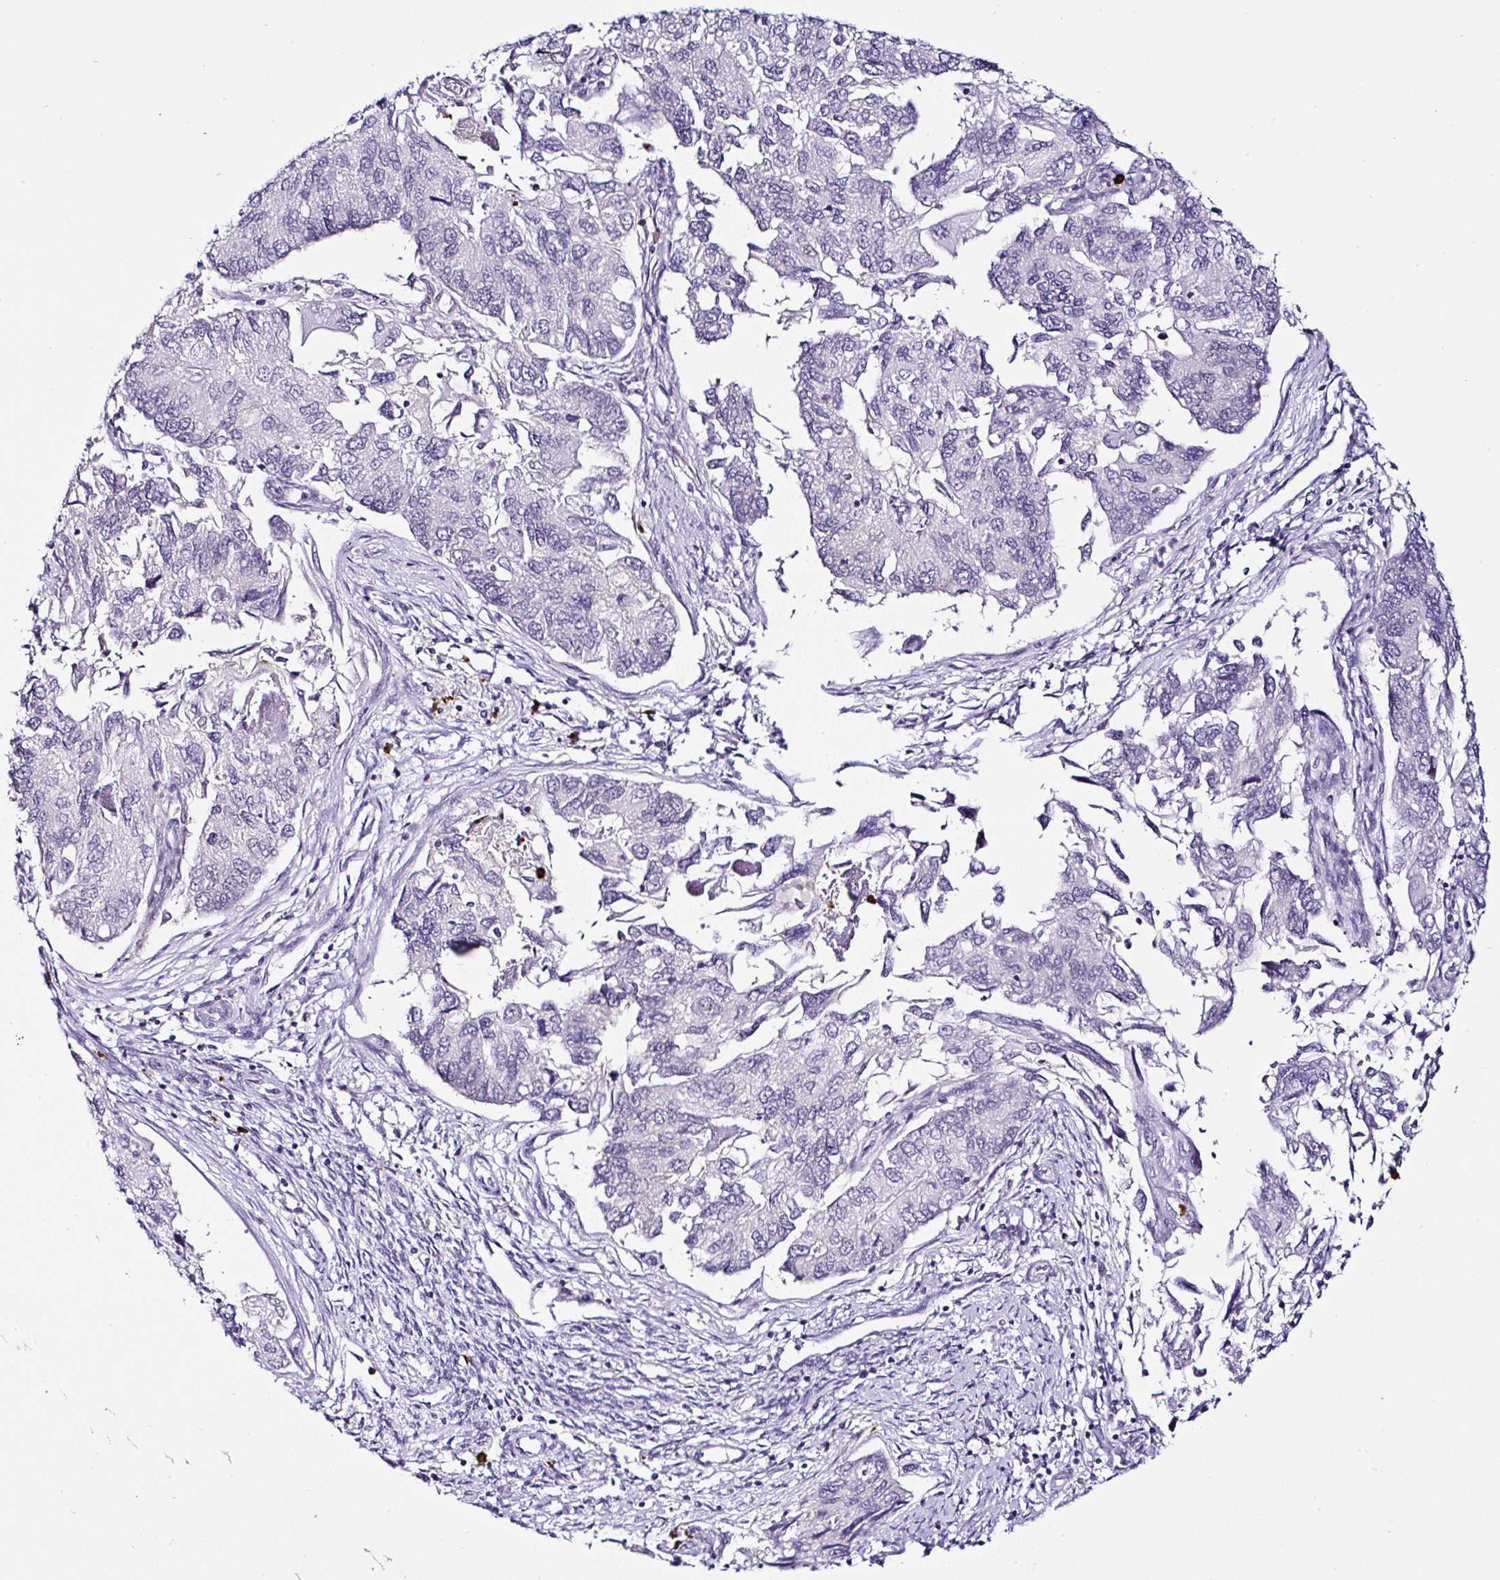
{"staining": {"intensity": "negative", "quantity": "none", "location": "none"}, "tissue": "endometrial cancer", "cell_type": "Tumor cells", "image_type": "cancer", "snomed": [{"axis": "morphology", "description": "Carcinoma, NOS"}, {"axis": "topography", "description": "Uterus"}], "caption": "Immunohistochemical staining of human endometrial cancer (carcinoma) reveals no significant staining in tumor cells.", "gene": "PTPN2", "patient": {"sex": "female", "age": 76}}